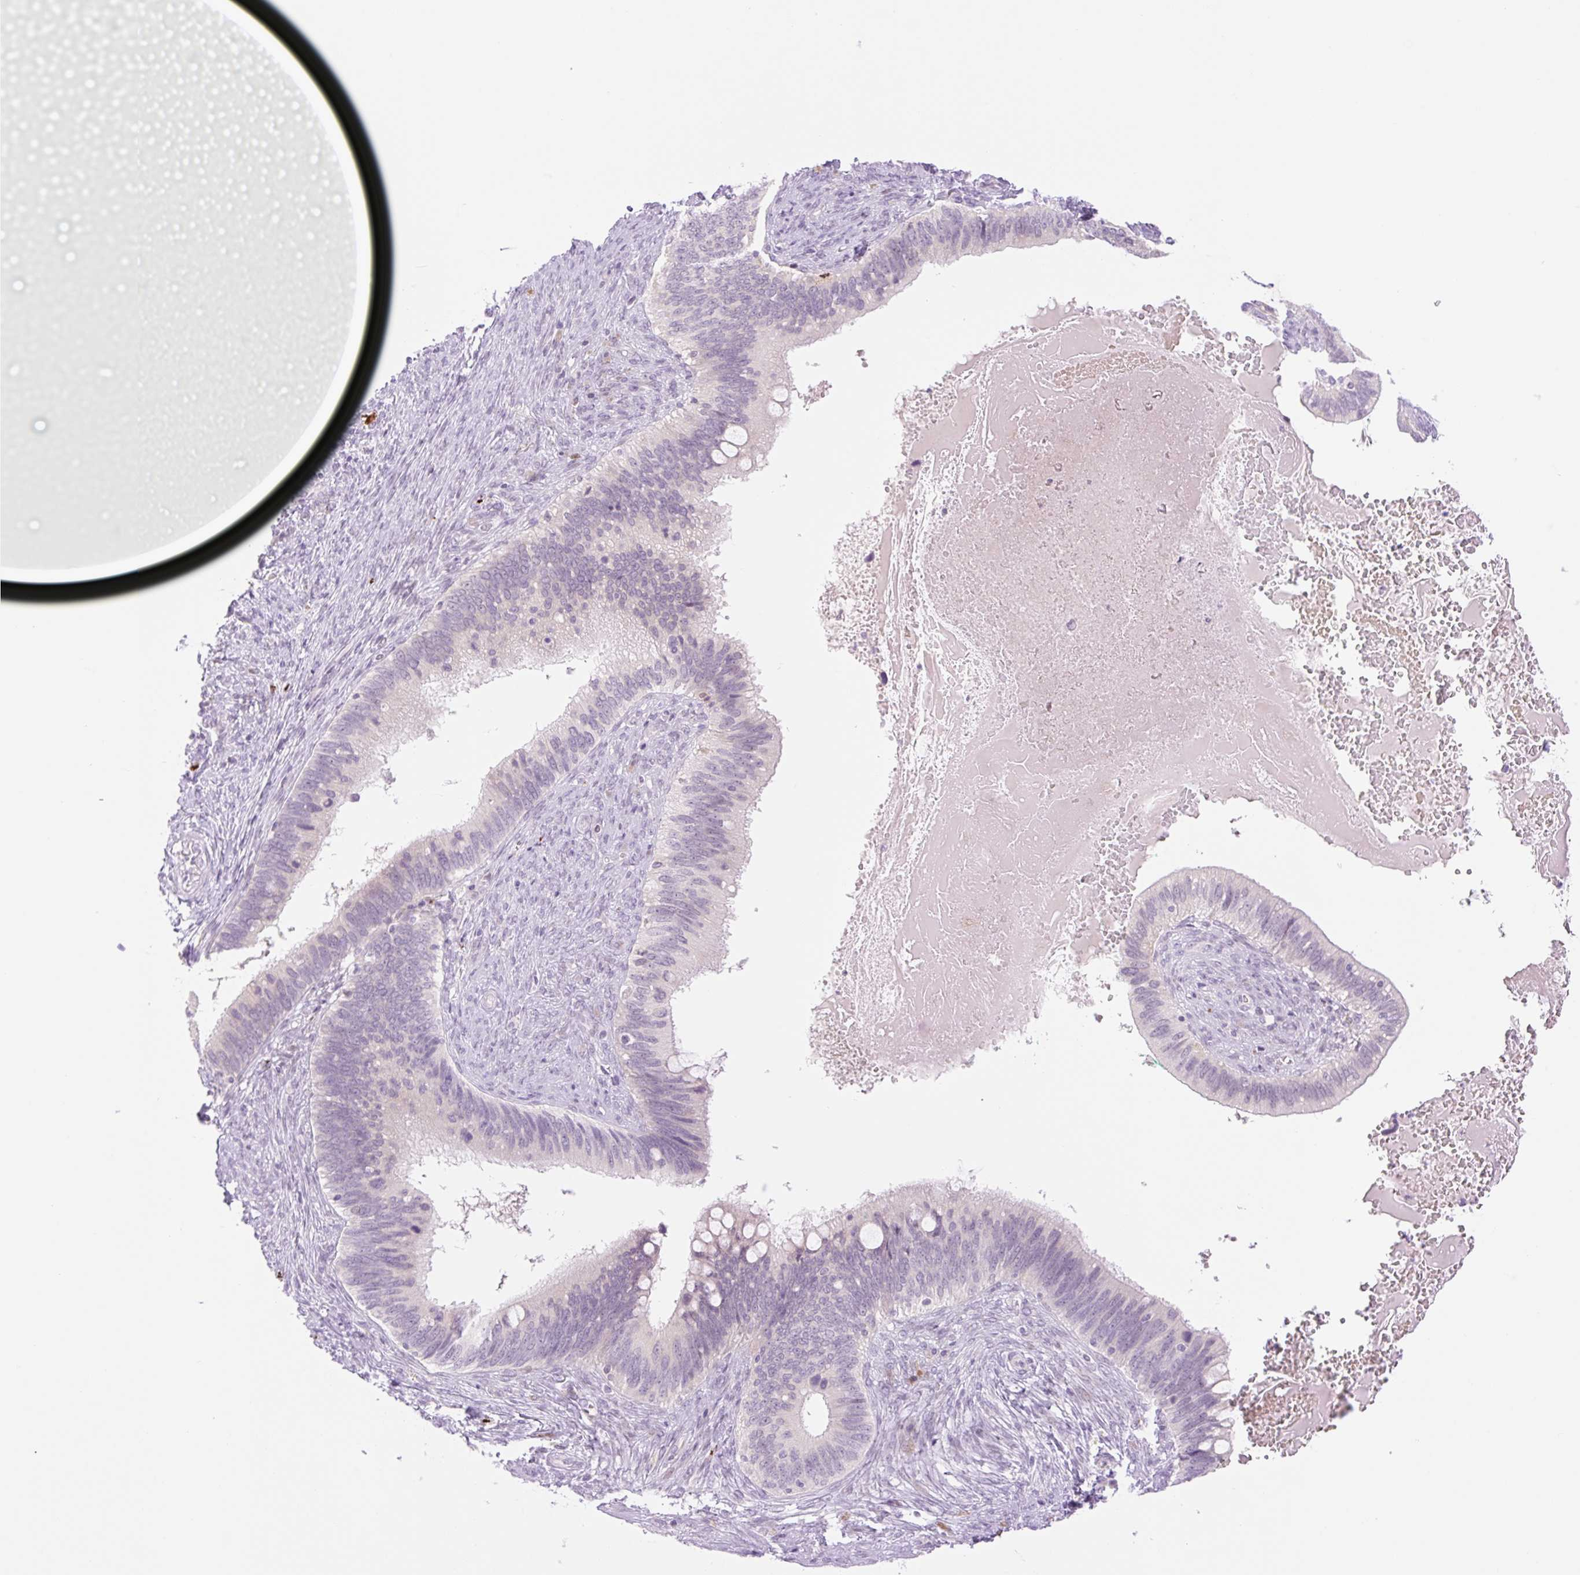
{"staining": {"intensity": "negative", "quantity": "none", "location": "none"}, "tissue": "cervical cancer", "cell_type": "Tumor cells", "image_type": "cancer", "snomed": [{"axis": "morphology", "description": "Adenocarcinoma, NOS"}, {"axis": "topography", "description": "Cervix"}], "caption": "An immunohistochemistry photomicrograph of cervical adenocarcinoma is shown. There is no staining in tumor cells of cervical adenocarcinoma. (Stains: DAB (3,3'-diaminobenzidine) immunohistochemistry (IHC) with hematoxylin counter stain, Microscopy: brightfield microscopy at high magnification).", "gene": "SPRYD4", "patient": {"sex": "female", "age": 42}}